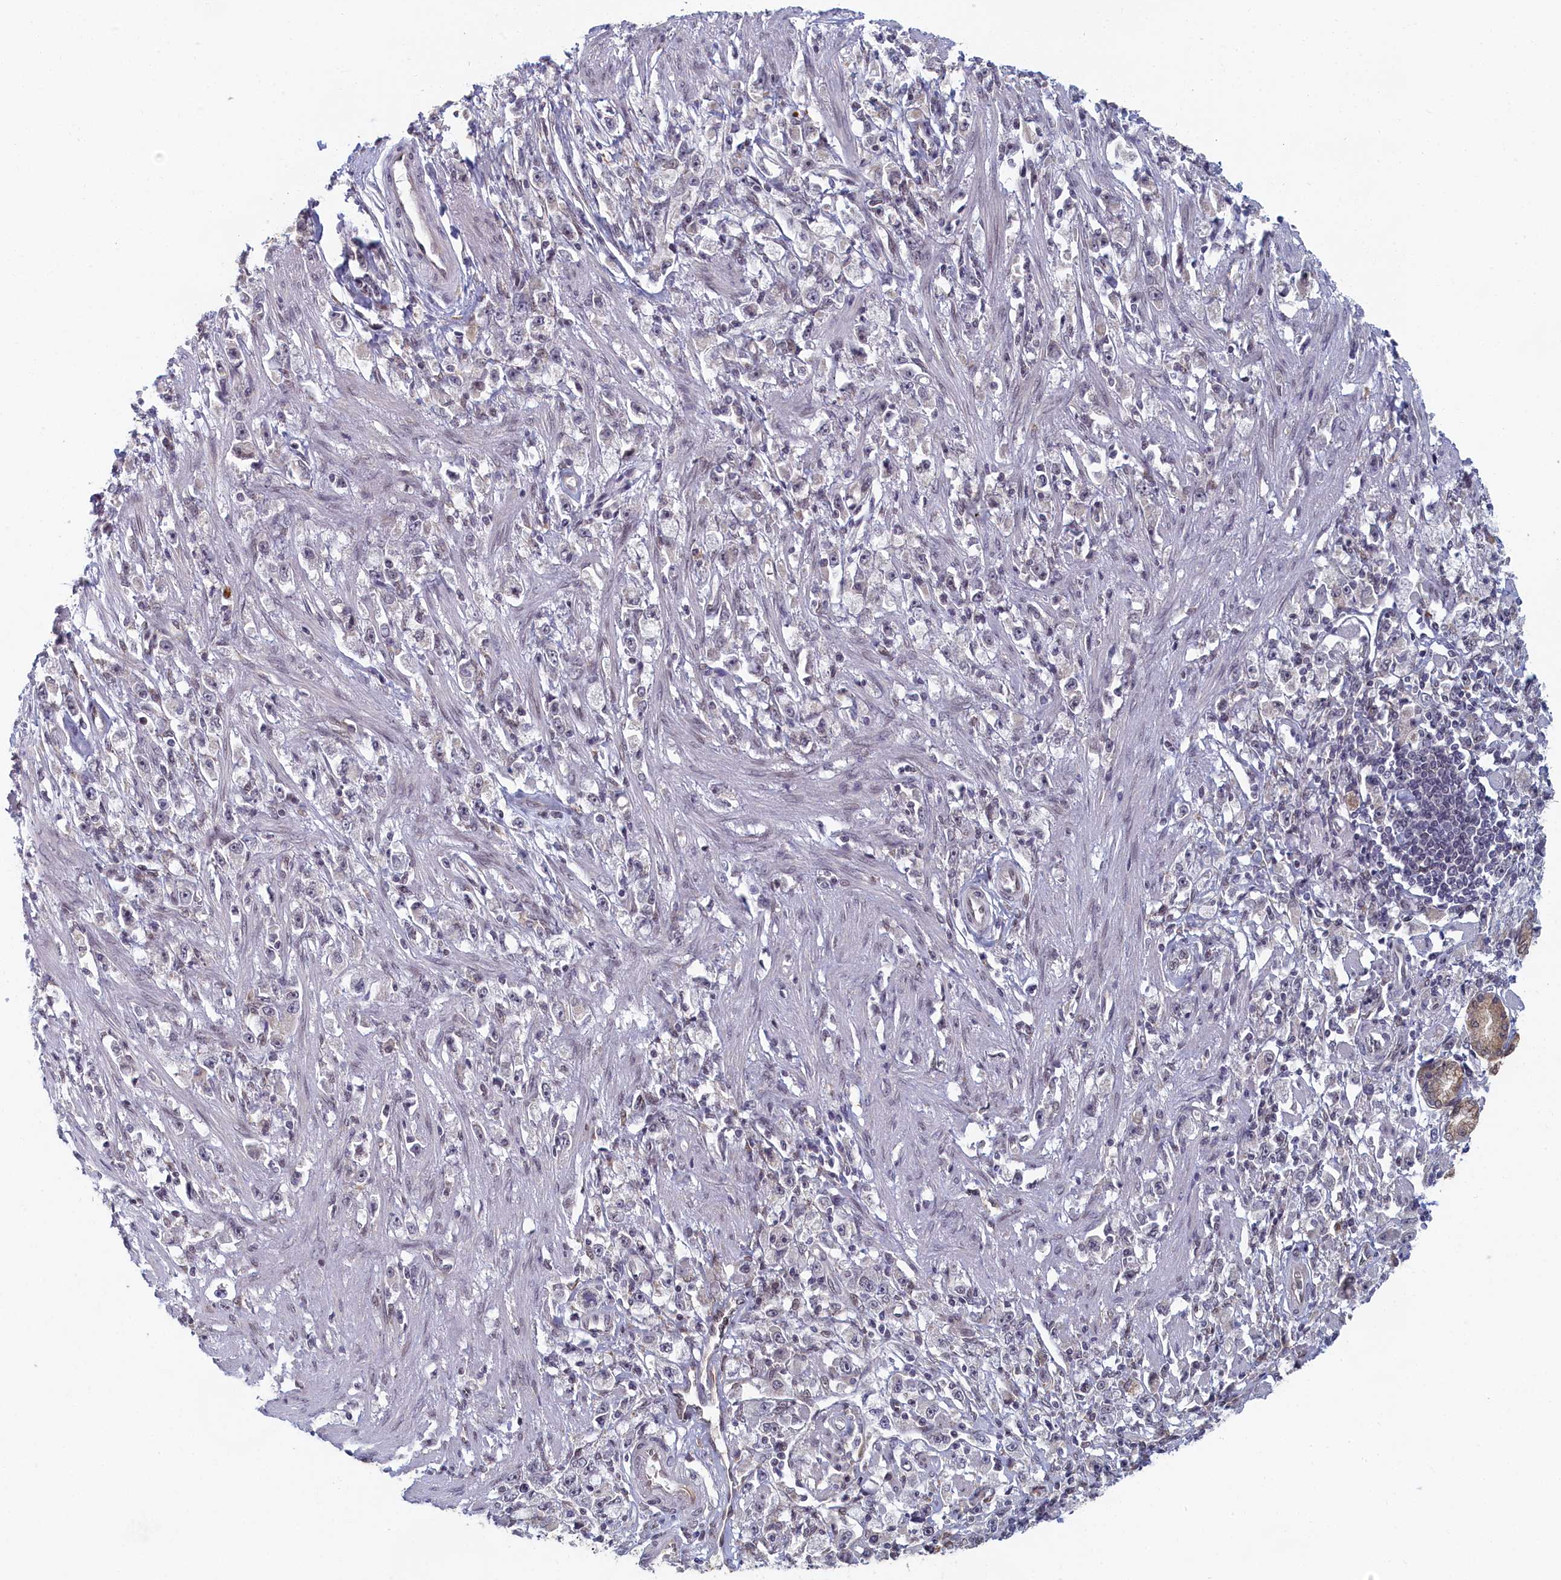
{"staining": {"intensity": "negative", "quantity": "none", "location": "none"}, "tissue": "stomach cancer", "cell_type": "Tumor cells", "image_type": "cancer", "snomed": [{"axis": "morphology", "description": "Adenocarcinoma, NOS"}, {"axis": "topography", "description": "Stomach"}], "caption": "High magnification brightfield microscopy of stomach cancer (adenocarcinoma) stained with DAB (brown) and counterstained with hematoxylin (blue): tumor cells show no significant expression.", "gene": "DNAJC17", "patient": {"sex": "female", "age": 59}}